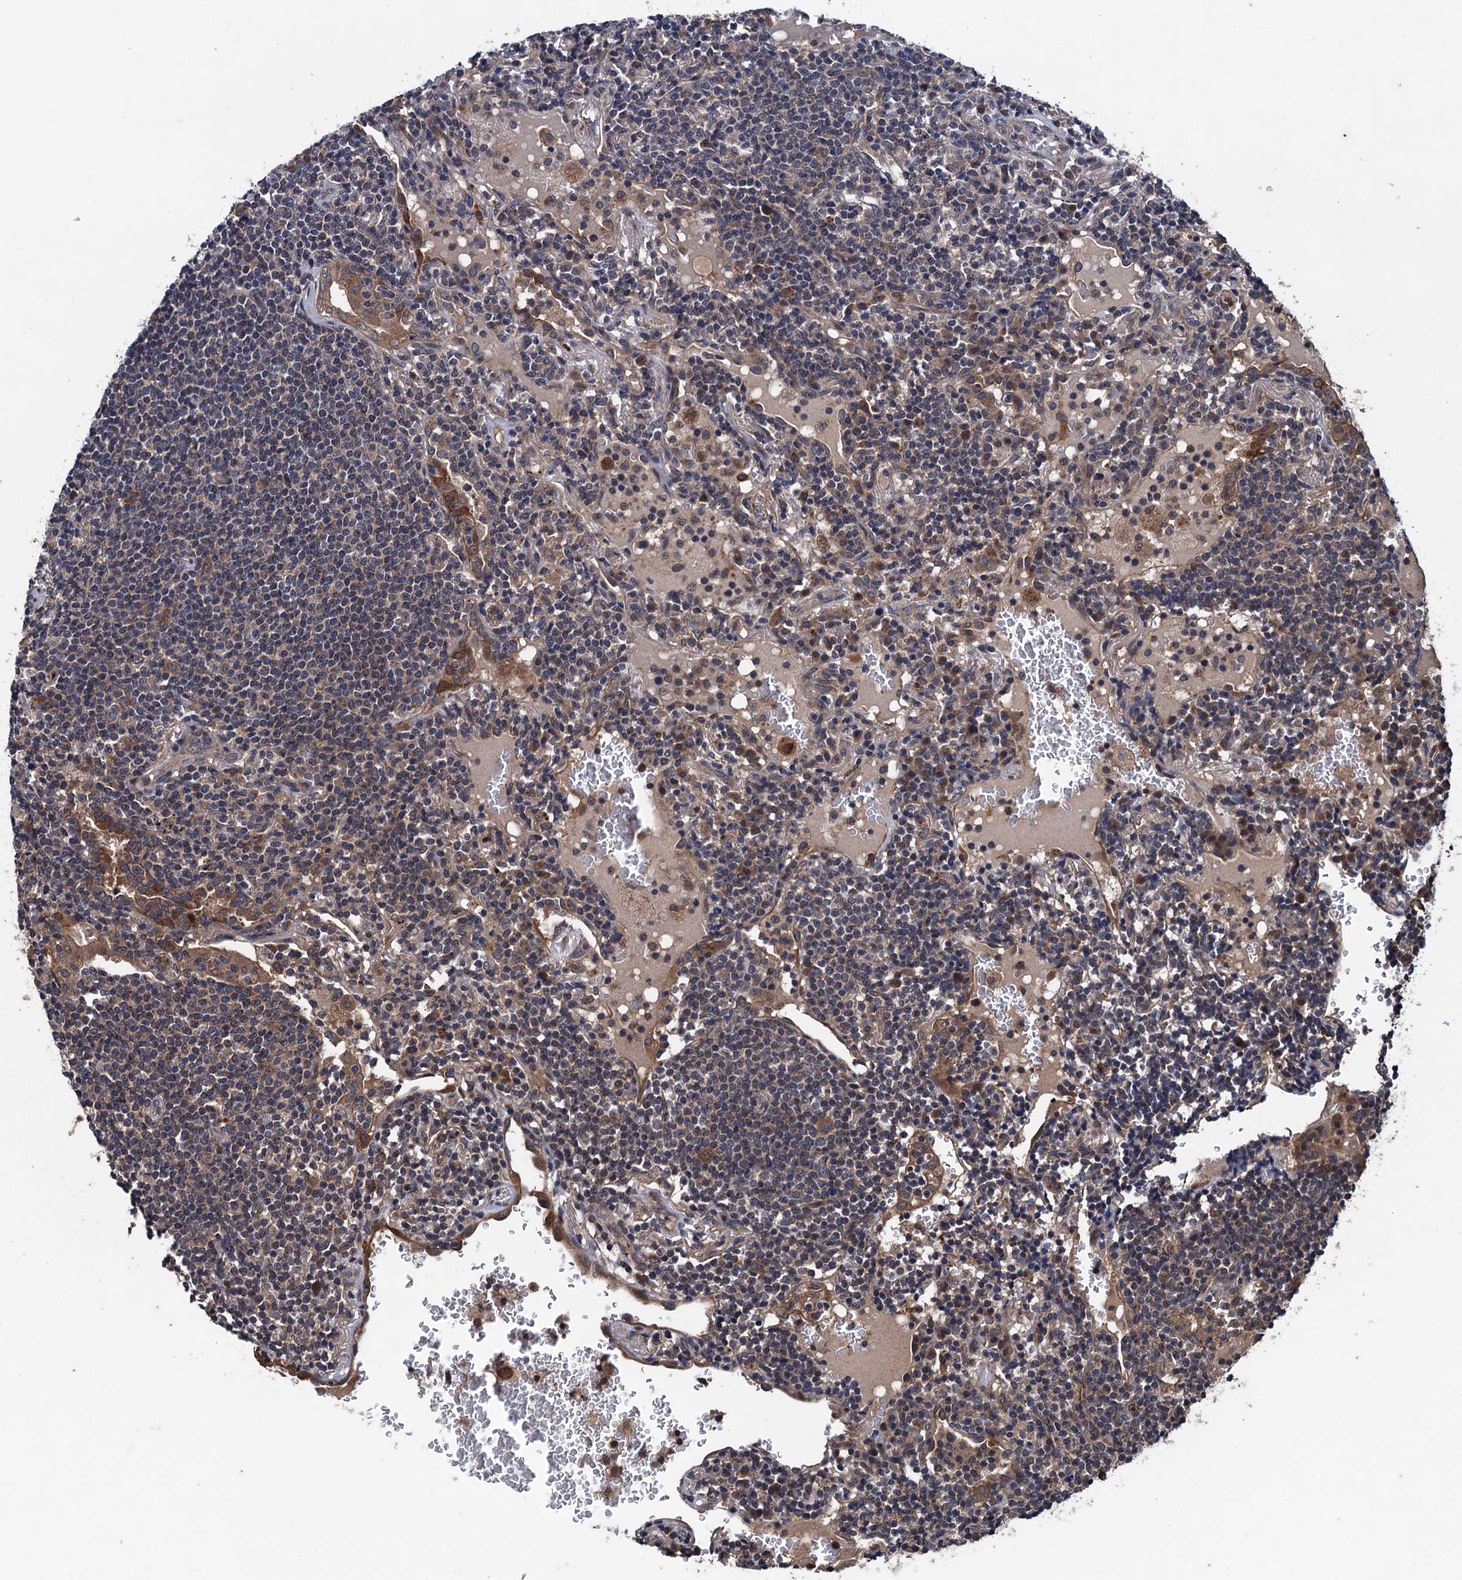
{"staining": {"intensity": "weak", "quantity": "<25%", "location": "cytoplasmic/membranous"}, "tissue": "lymphoma", "cell_type": "Tumor cells", "image_type": "cancer", "snomed": [{"axis": "morphology", "description": "Malignant lymphoma, non-Hodgkin's type, Low grade"}, {"axis": "topography", "description": "Lung"}], "caption": "DAB immunohistochemical staining of low-grade malignant lymphoma, non-Hodgkin's type shows no significant staining in tumor cells.", "gene": "BLTP3B", "patient": {"sex": "female", "age": 71}}